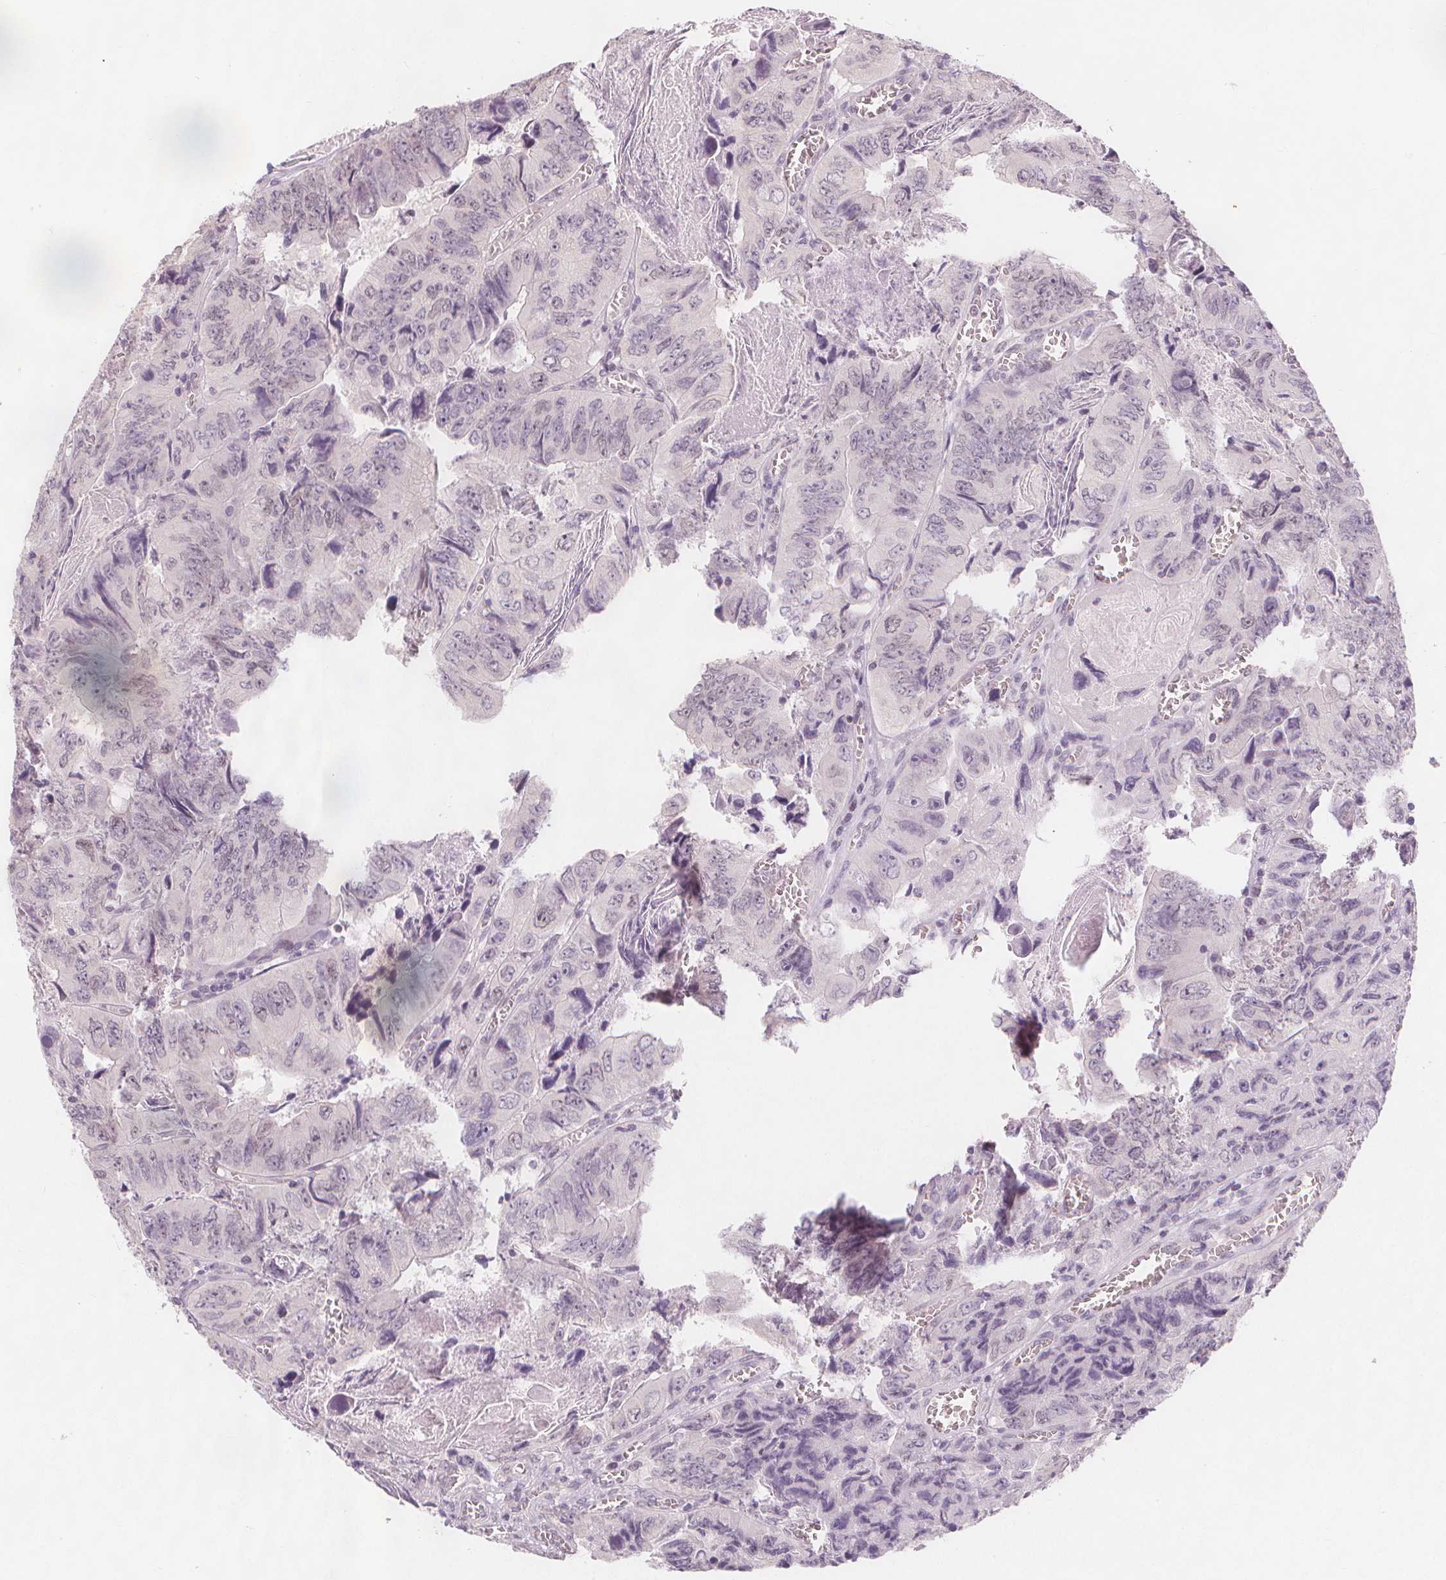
{"staining": {"intensity": "negative", "quantity": "none", "location": "none"}, "tissue": "colorectal cancer", "cell_type": "Tumor cells", "image_type": "cancer", "snomed": [{"axis": "morphology", "description": "Adenocarcinoma, NOS"}, {"axis": "topography", "description": "Colon"}], "caption": "Micrograph shows no significant protein positivity in tumor cells of adenocarcinoma (colorectal).", "gene": "TIPIN", "patient": {"sex": "female", "age": 84}}